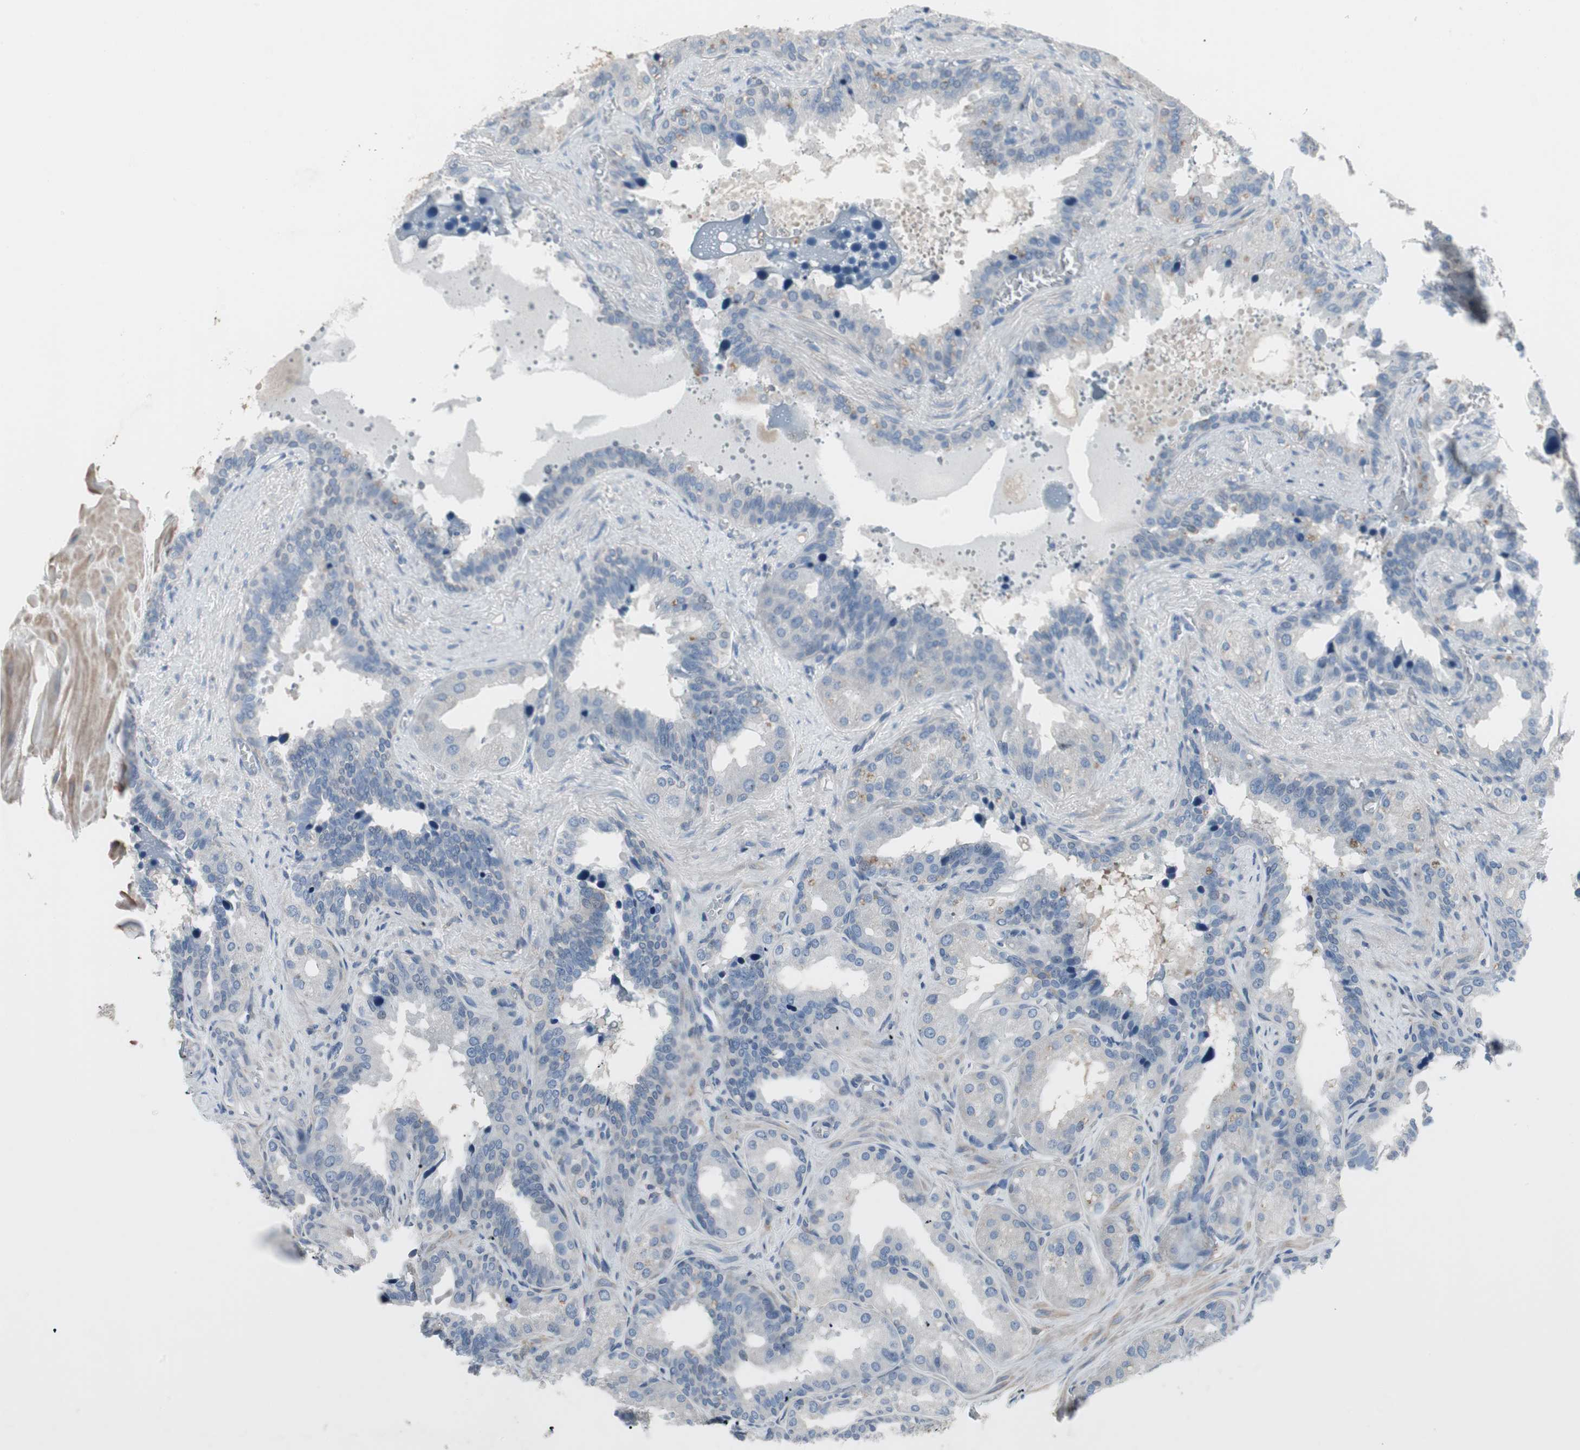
{"staining": {"intensity": "moderate", "quantity": "25%-75%", "location": "cytoplasmic/membranous"}, "tissue": "seminal vesicle", "cell_type": "Glandular cells", "image_type": "normal", "snomed": [{"axis": "morphology", "description": "Normal tissue, NOS"}, {"axis": "topography", "description": "Prostate"}, {"axis": "topography", "description": "Seminal veicle"}], "caption": "This image shows immunohistochemistry staining of unremarkable human seminal vesicle, with medium moderate cytoplasmic/membranous expression in about 25%-75% of glandular cells.", "gene": "PIGR", "patient": {"sex": "male", "age": 51}}